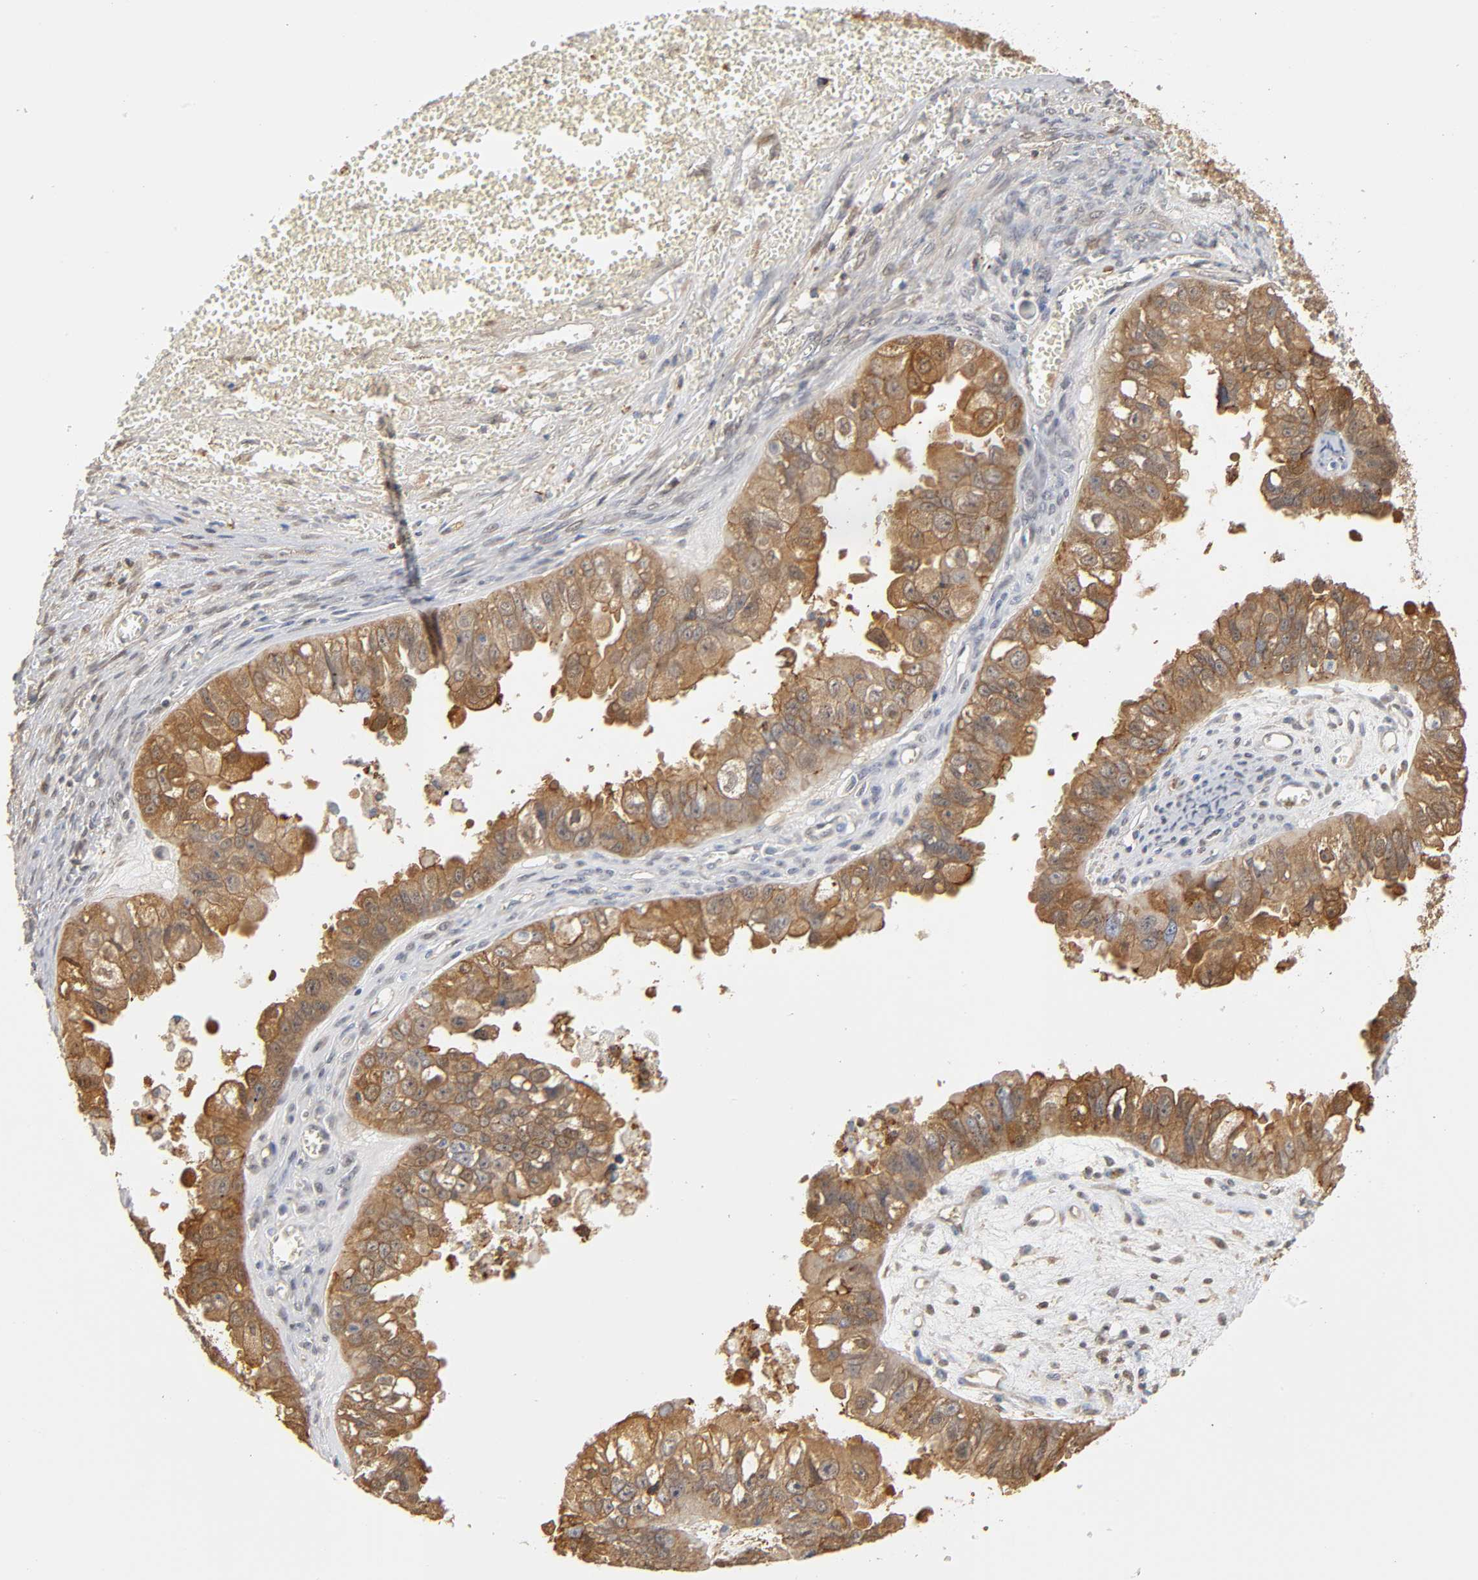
{"staining": {"intensity": "moderate", "quantity": ">75%", "location": "cytoplasmic/membranous"}, "tissue": "ovarian cancer", "cell_type": "Tumor cells", "image_type": "cancer", "snomed": [{"axis": "morphology", "description": "Carcinoma, endometroid"}, {"axis": "topography", "description": "Ovary"}], "caption": "Immunohistochemistry (IHC) image of human ovarian endometroid carcinoma stained for a protein (brown), which displays medium levels of moderate cytoplasmic/membranous expression in approximately >75% of tumor cells.", "gene": "ANXA11", "patient": {"sex": "female", "age": 85}}